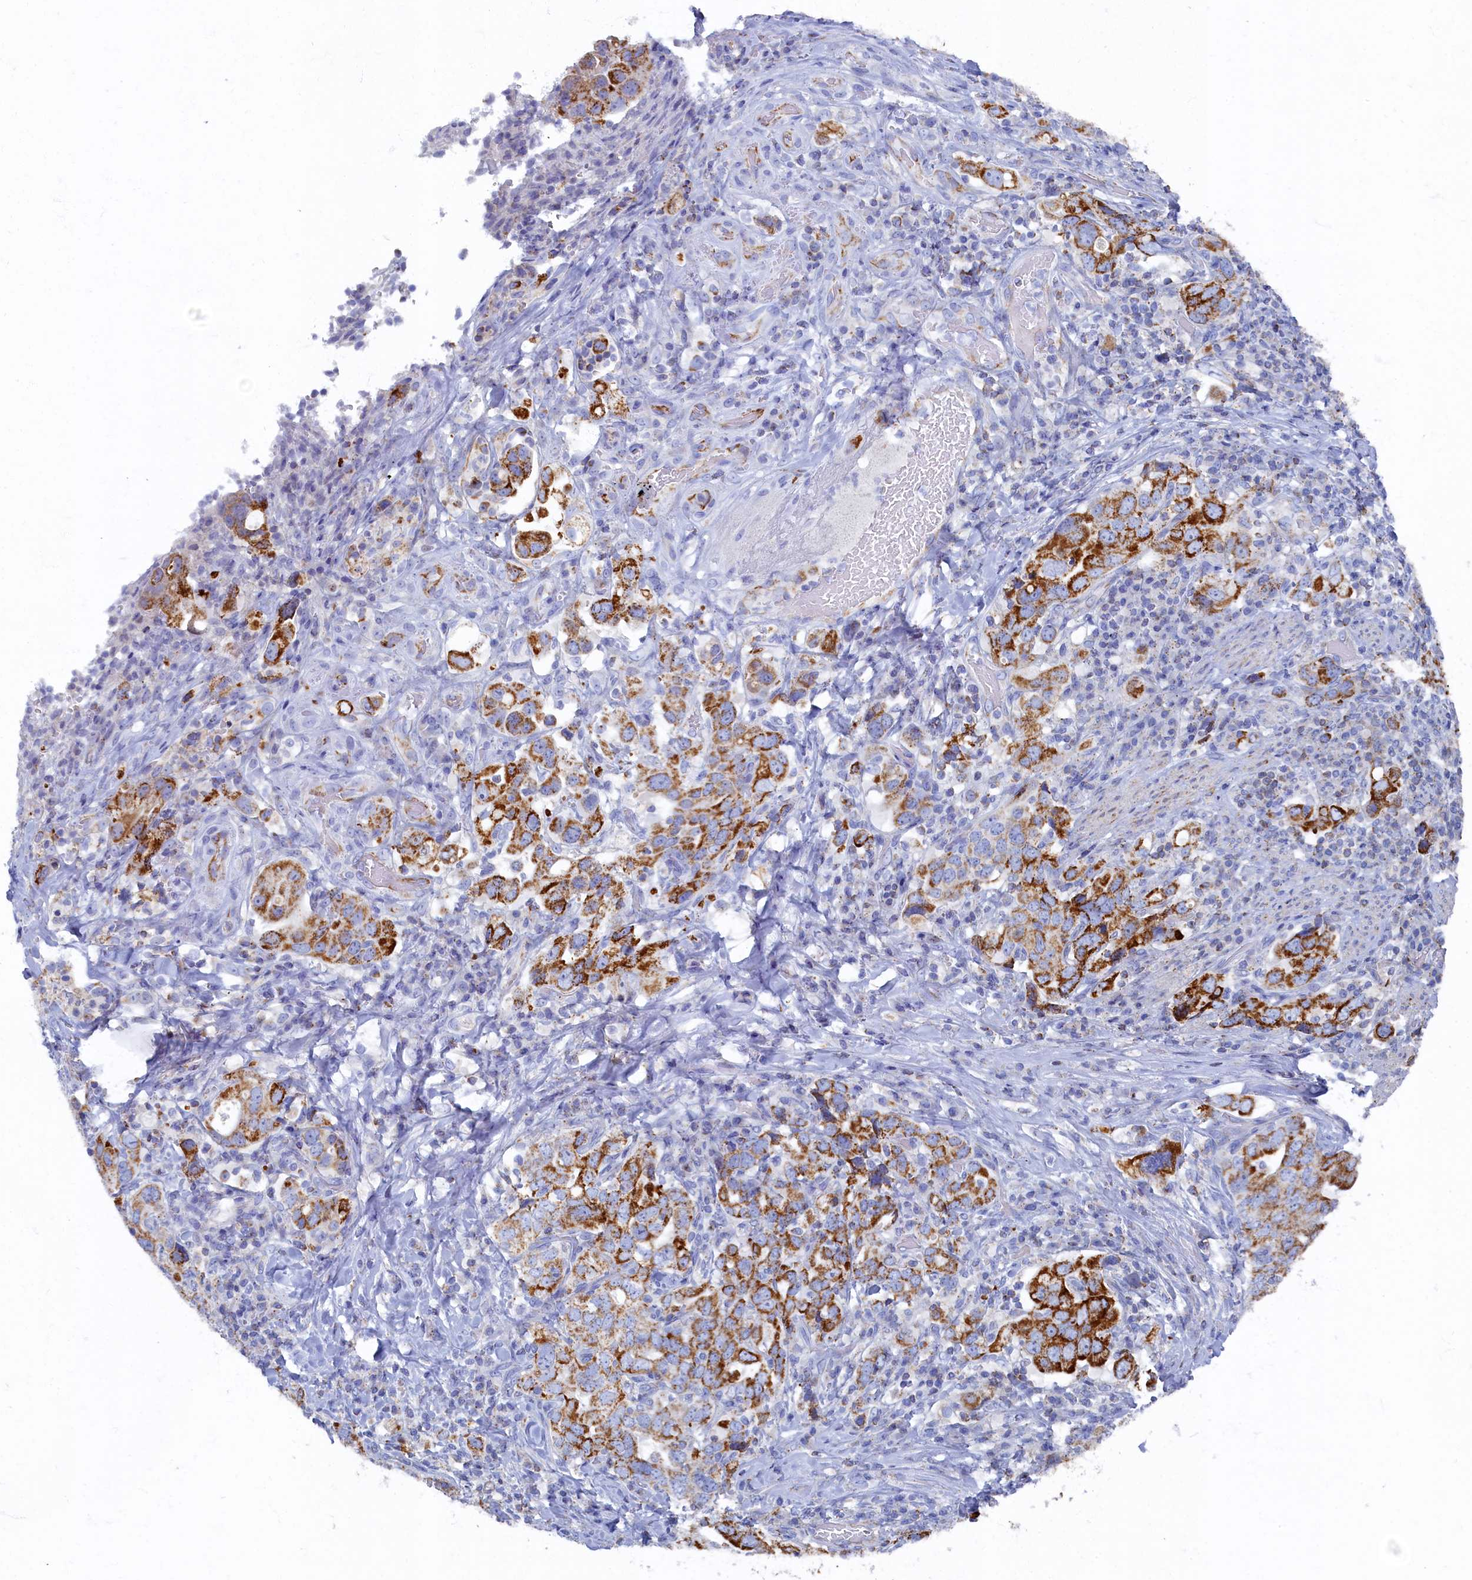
{"staining": {"intensity": "strong", "quantity": ">75%", "location": "cytoplasmic/membranous"}, "tissue": "stomach cancer", "cell_type": "Tumor cells", "image_type": "cancer", "snomed": [{"axis": "morphology", "description": "Adenocarcinoma, NOS"}, {"axis": "topography", "description": "Stomach, upper"}], "caption": "Stomach adenocarcinoma was stained to show a protein in brown. There is high levels of strong cytoplasmic/membranous expression in about >75% of tumor cells. The staining is performed using DAB (3,3'-diaminobenzidine) brown chromogen to label protein expression. The nuclei are counter-stained blue using hematoxylin.", "gene": "OCIAD2", "patient": {"sex": "male", "age": 62}}